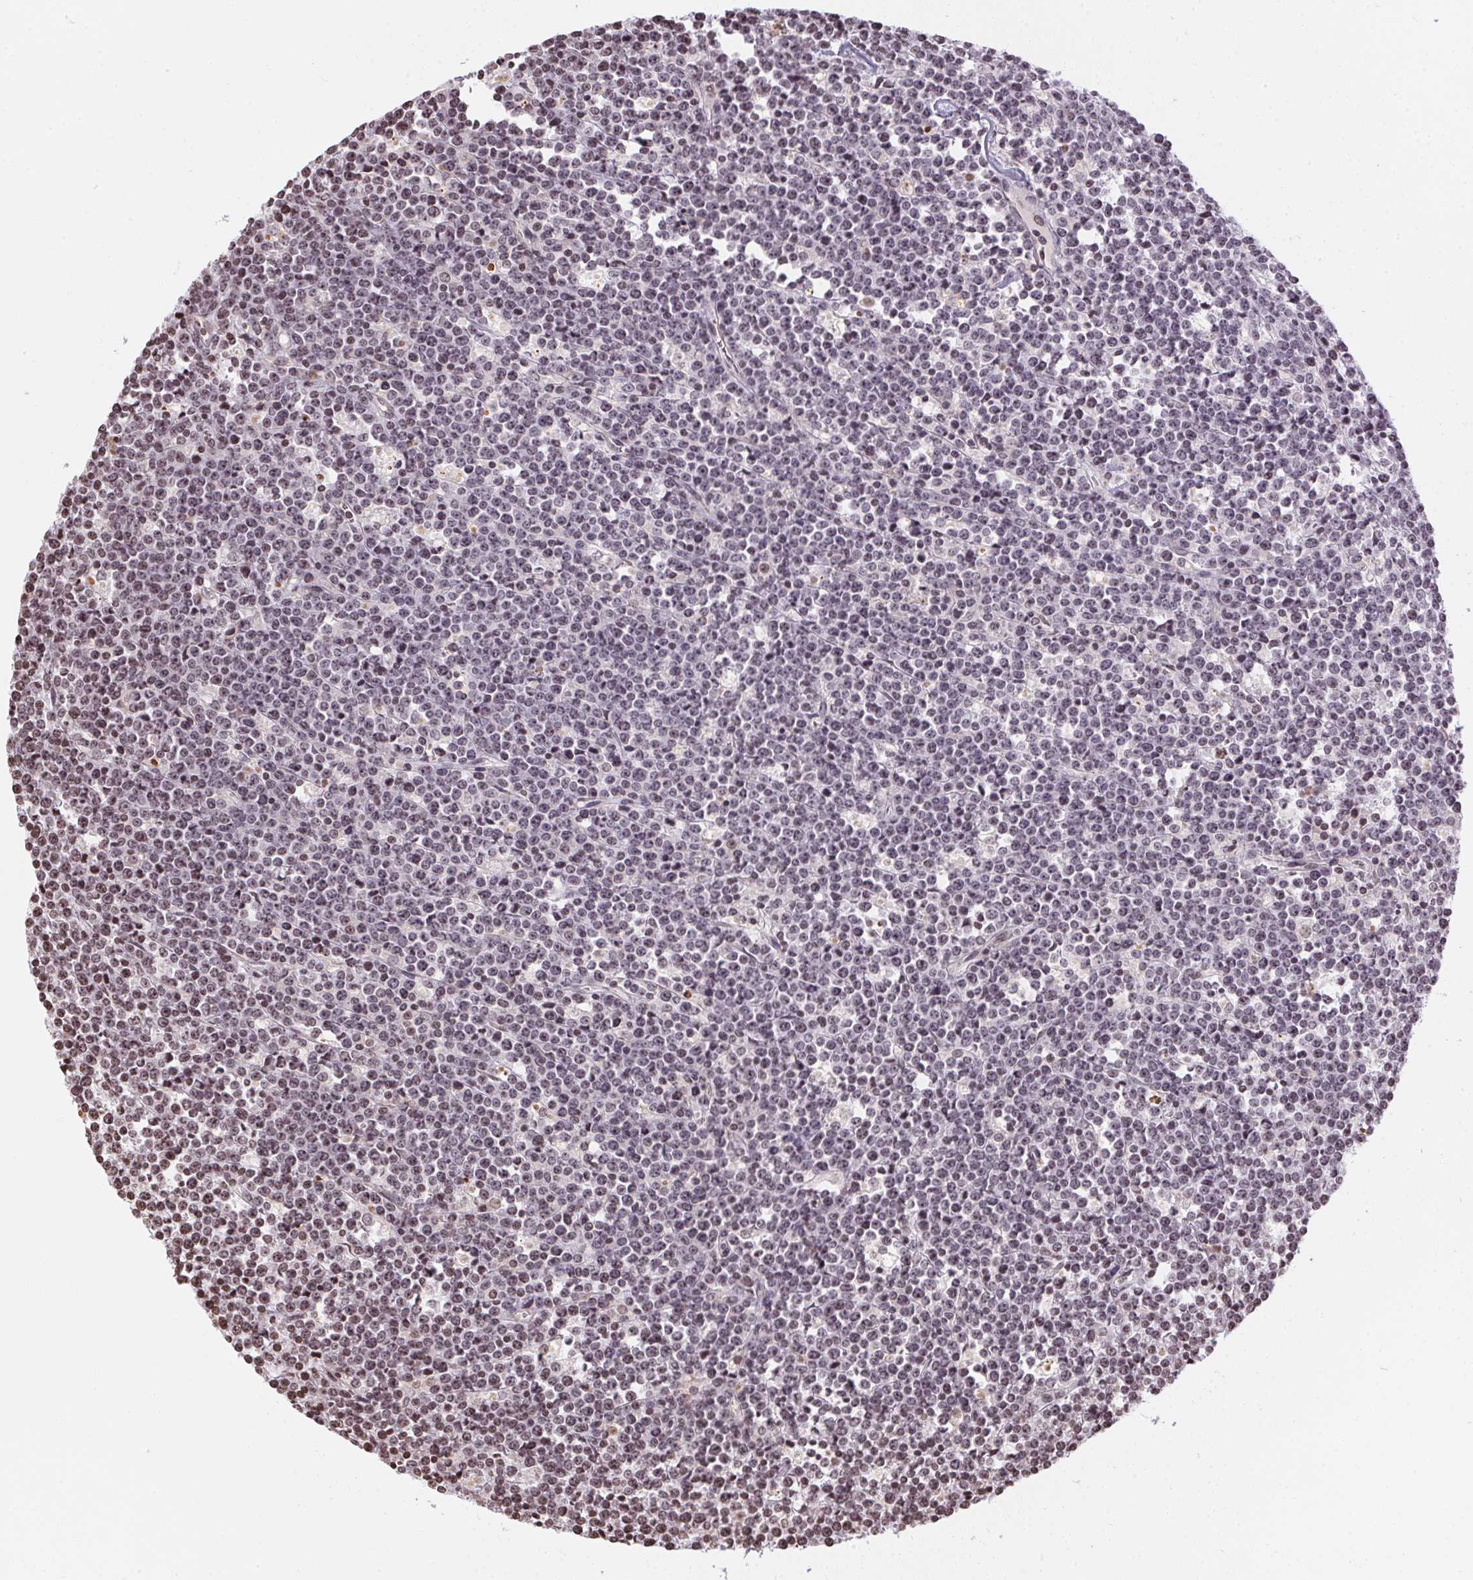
{"staining": {"intensity": "weak", "quantity": "<25%", "location": "nuclear"}, "tissue": "lymphoma", "cell_type": "Tumor cells", "image_type": "cancer", "snomed": [{"axis": "morphology", "description": "Malignant lymphoma, non-Hodgkin's type, High grade"}, {"axis": "topography", "description": "Ovary"}], "caption": "High-grade malignant lymphoma, non-Hodgkin's type was stained to show a protein in brown. There is no significant positivity in tumor cells.", "gene": "RNF181", "patient": {"sex": "female", "age": 56}}